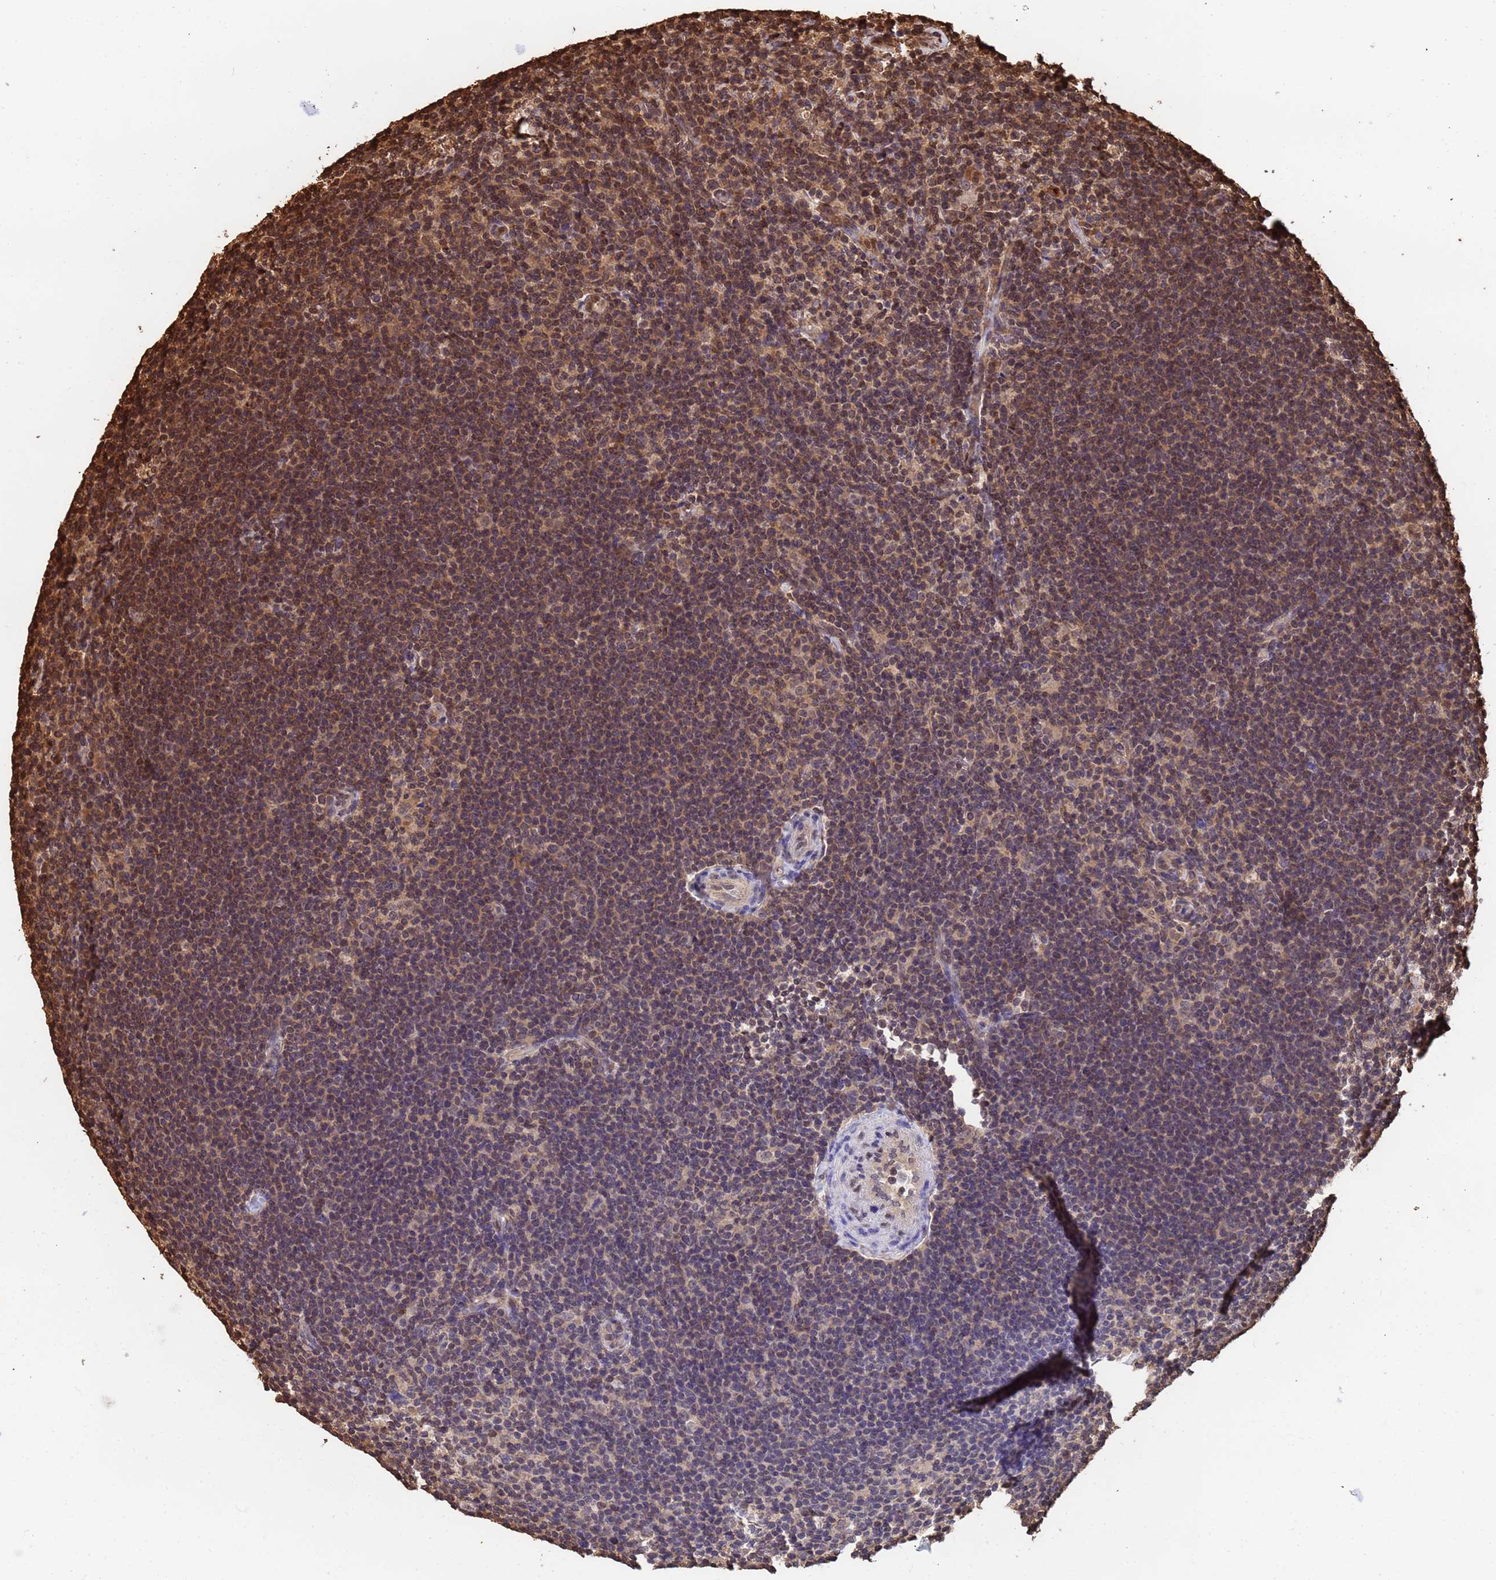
{"staining": {"intensity": "negative", "quantity": "none", "location": "none"}, "tissue": "lymphoma", "cell_type": "Tumor cells", "image_type": "cancer", "snomed": [{"axis": "morphology", "description": "Hodgkin's disease, NOS"}, {"axis": "topography", "description": "Lymph node"}], "caption": "There is no significant expression in tumor cells of lymphoma. Nuclei are stained in blue.", "gene": "SUMO4", "patient": {"sex": "female", "age": 57}}